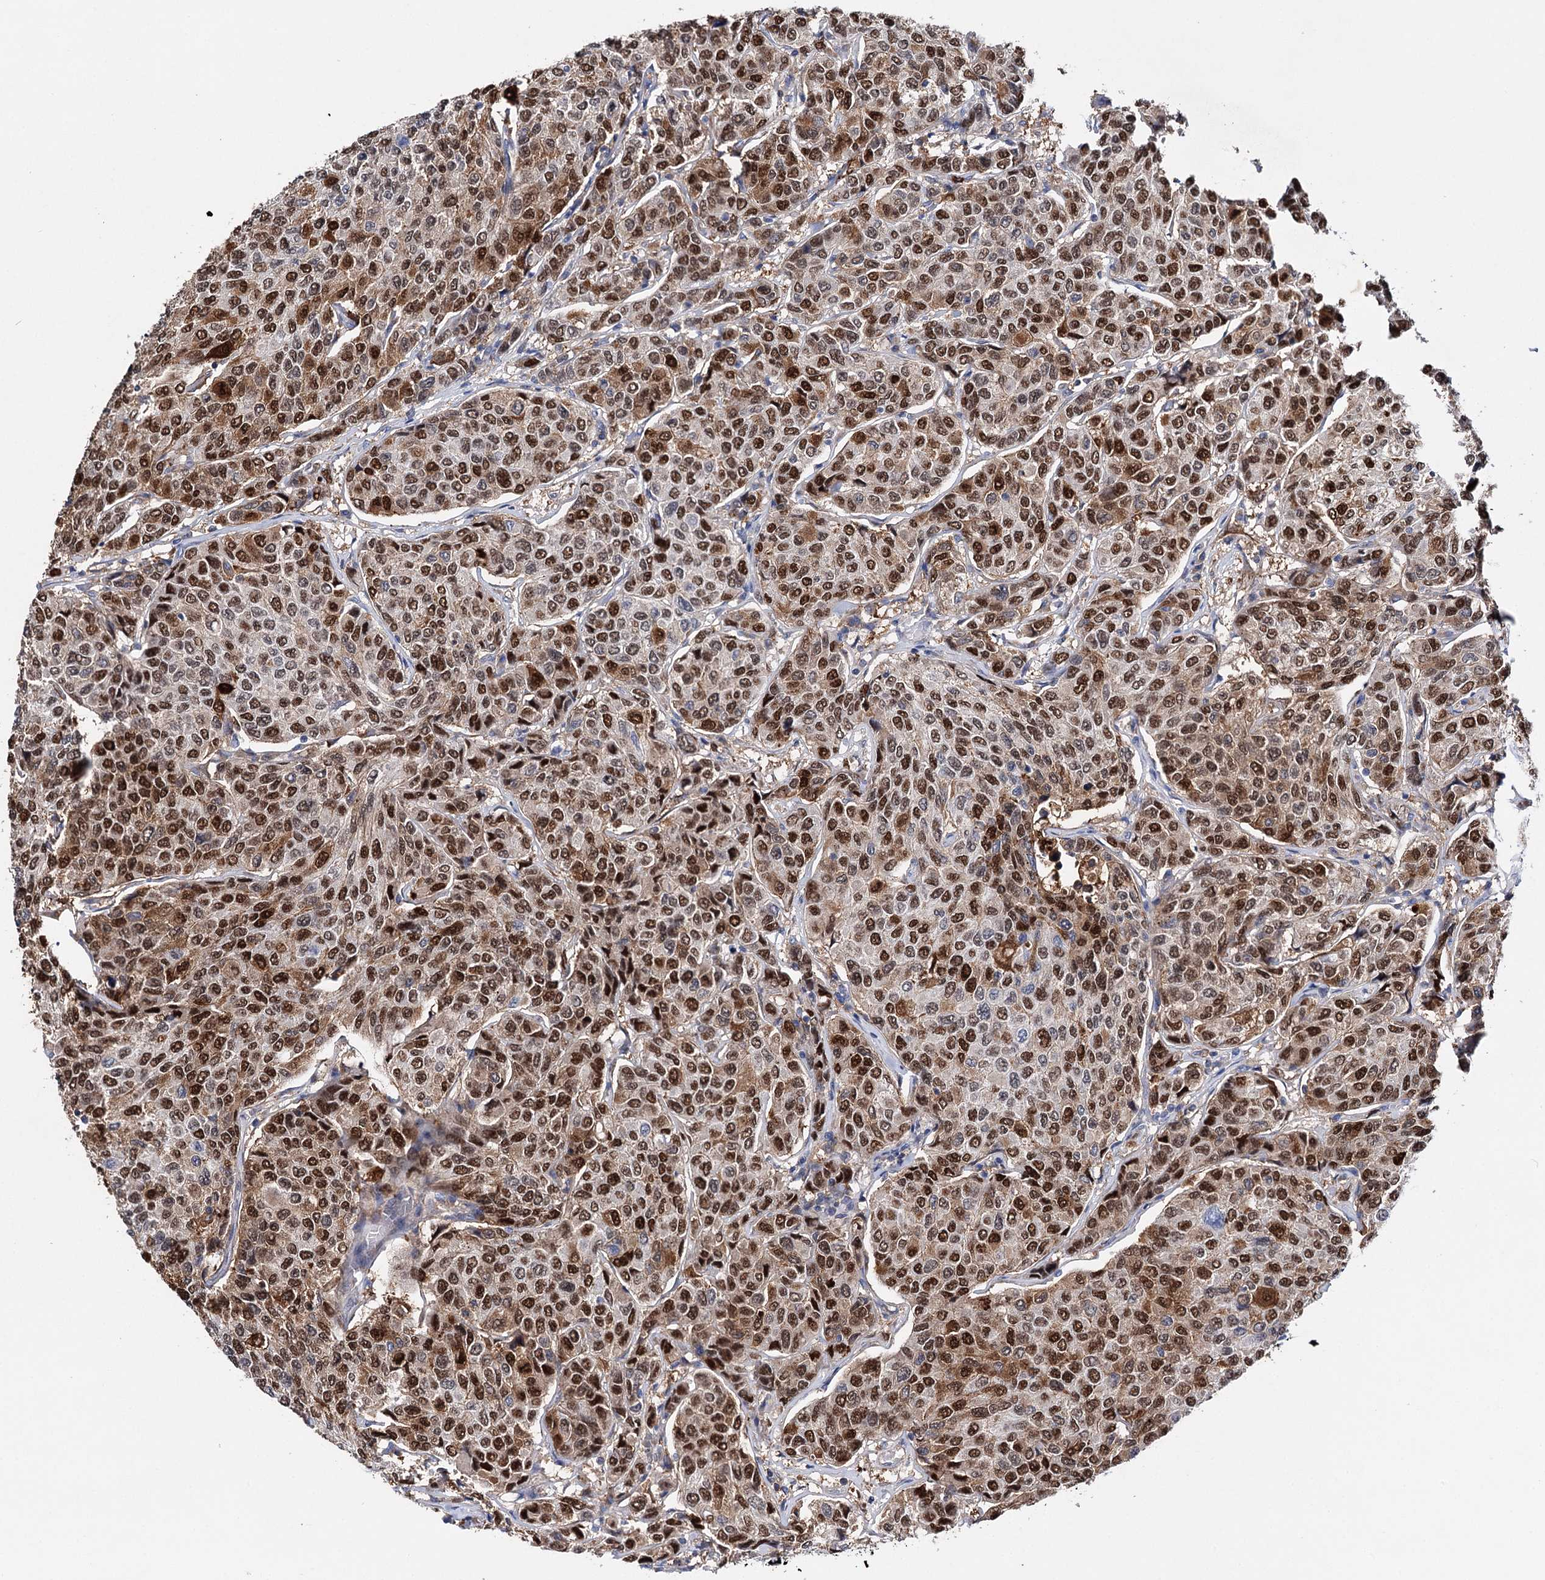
{"staining": {"intensity": "strong", "quantity": ">75%", "location": "cytoplasmic/membranous,nuclear"}, "tissue": "breast cancer", "cell_type": "Tumor cells", "image_type": "cancer", "snomed": [{"axis": "morphology", "description": "Duct carcinoma"}, {"axis": "topography", "description": "Breast"}], "caption": "An immunohistochemistry photomicrograph of tumor tissue is shown. Protein staining in brown shows strong cytoplasmic/membranous and nuclear positivity in breast infiltrating ductal carcinoma within tumor cells.", "gene": "CFAP46", "patient": {"sex": "female", "age": 55}}